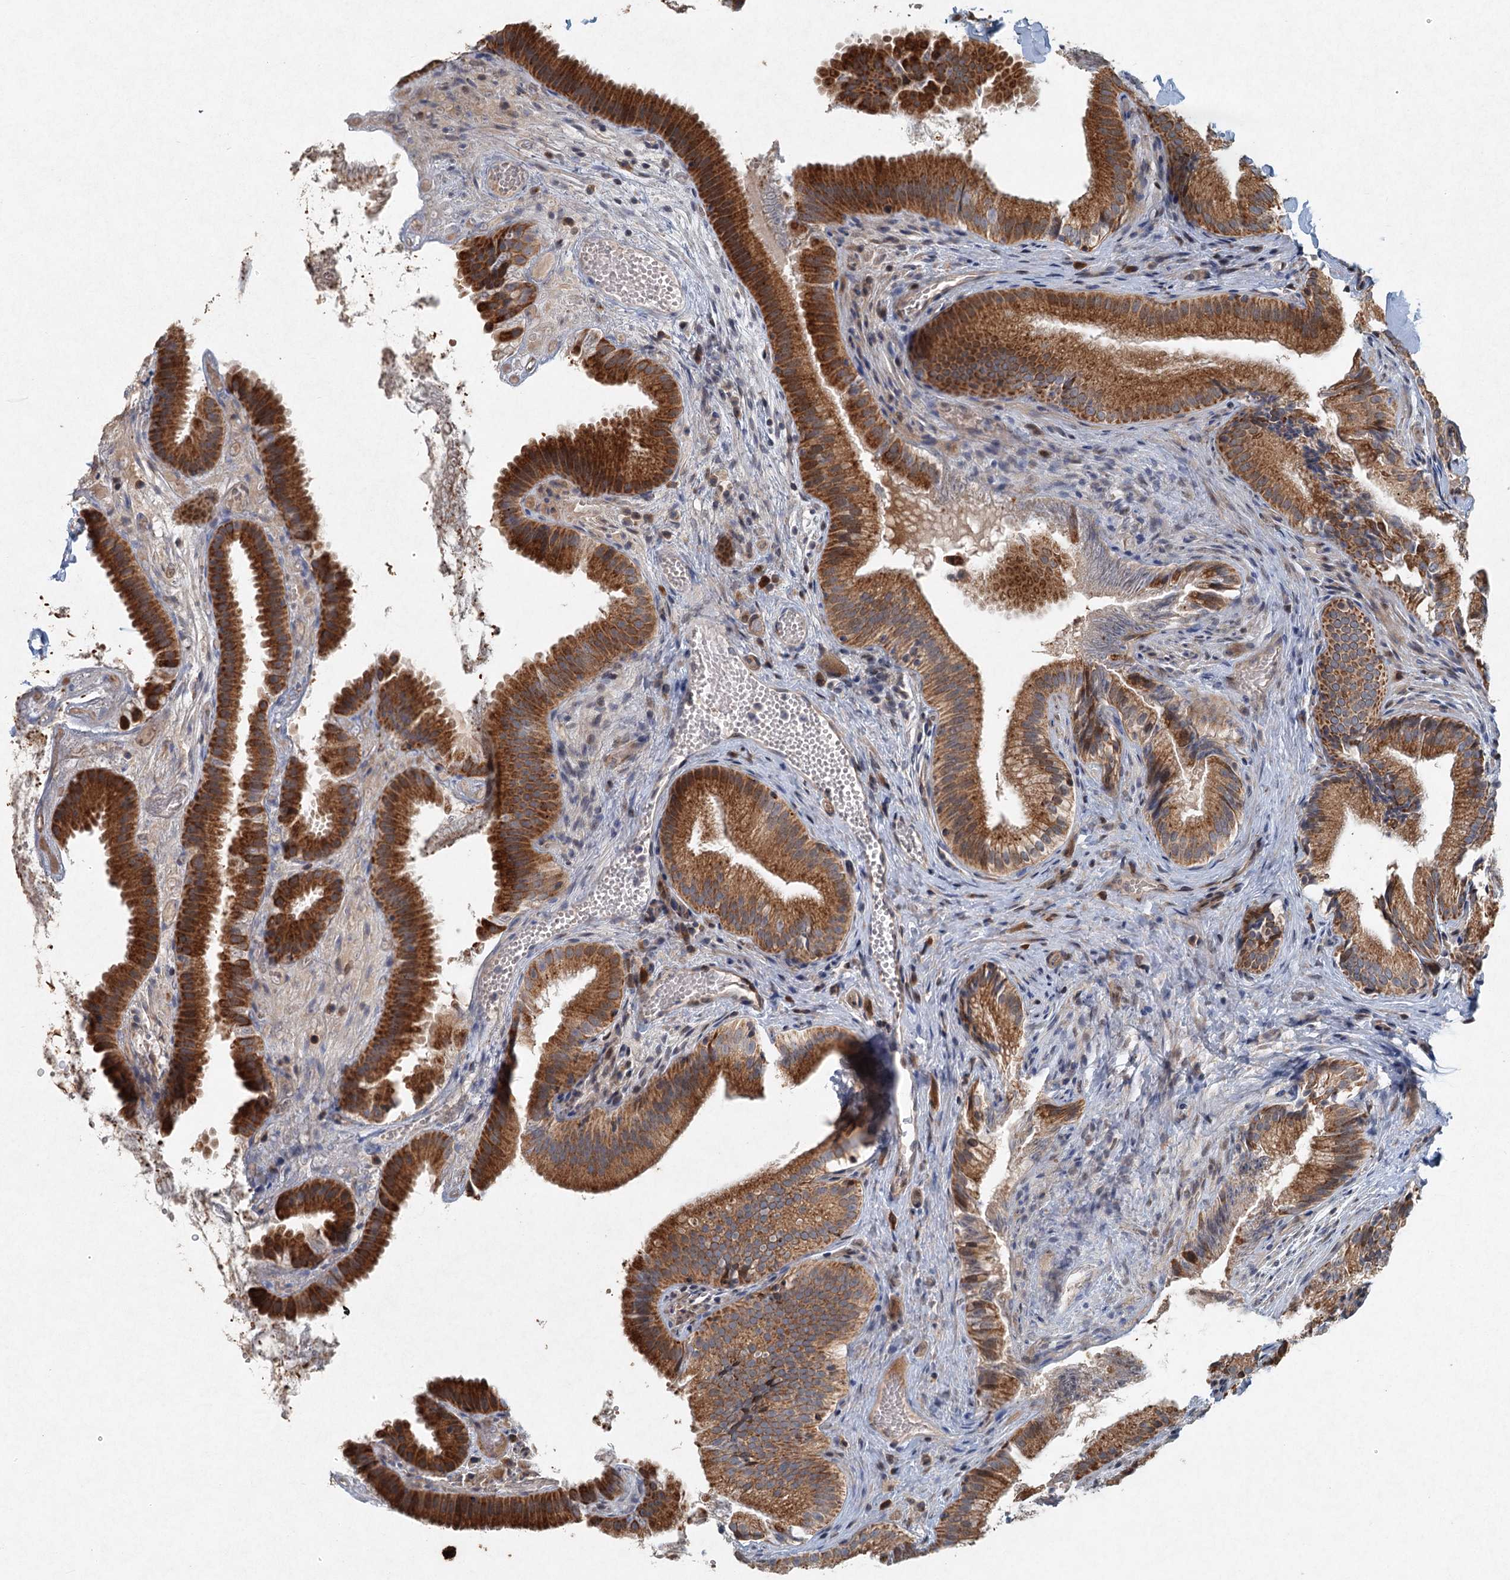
{"staining": {"intensity": "strong", "quantity": ">75%", "location": "cytoplasmic/membranous"}, "tissue": "gallbladder", "cell_type": "Glandular cells", "image_type": "normal", "snomed": [{"axis": "morphology", "description": "Normal tissue, NOS"}, {"axis": "topography", "description": "Gallbladder"}], "caption": "The image shows staining of normal gallbladder, revealing strong cytoplasmic/membranous protein staining (brown color) within glandular cells.", "gene": "SRPX2", "patient": {"sex": "female", "age": 30}}